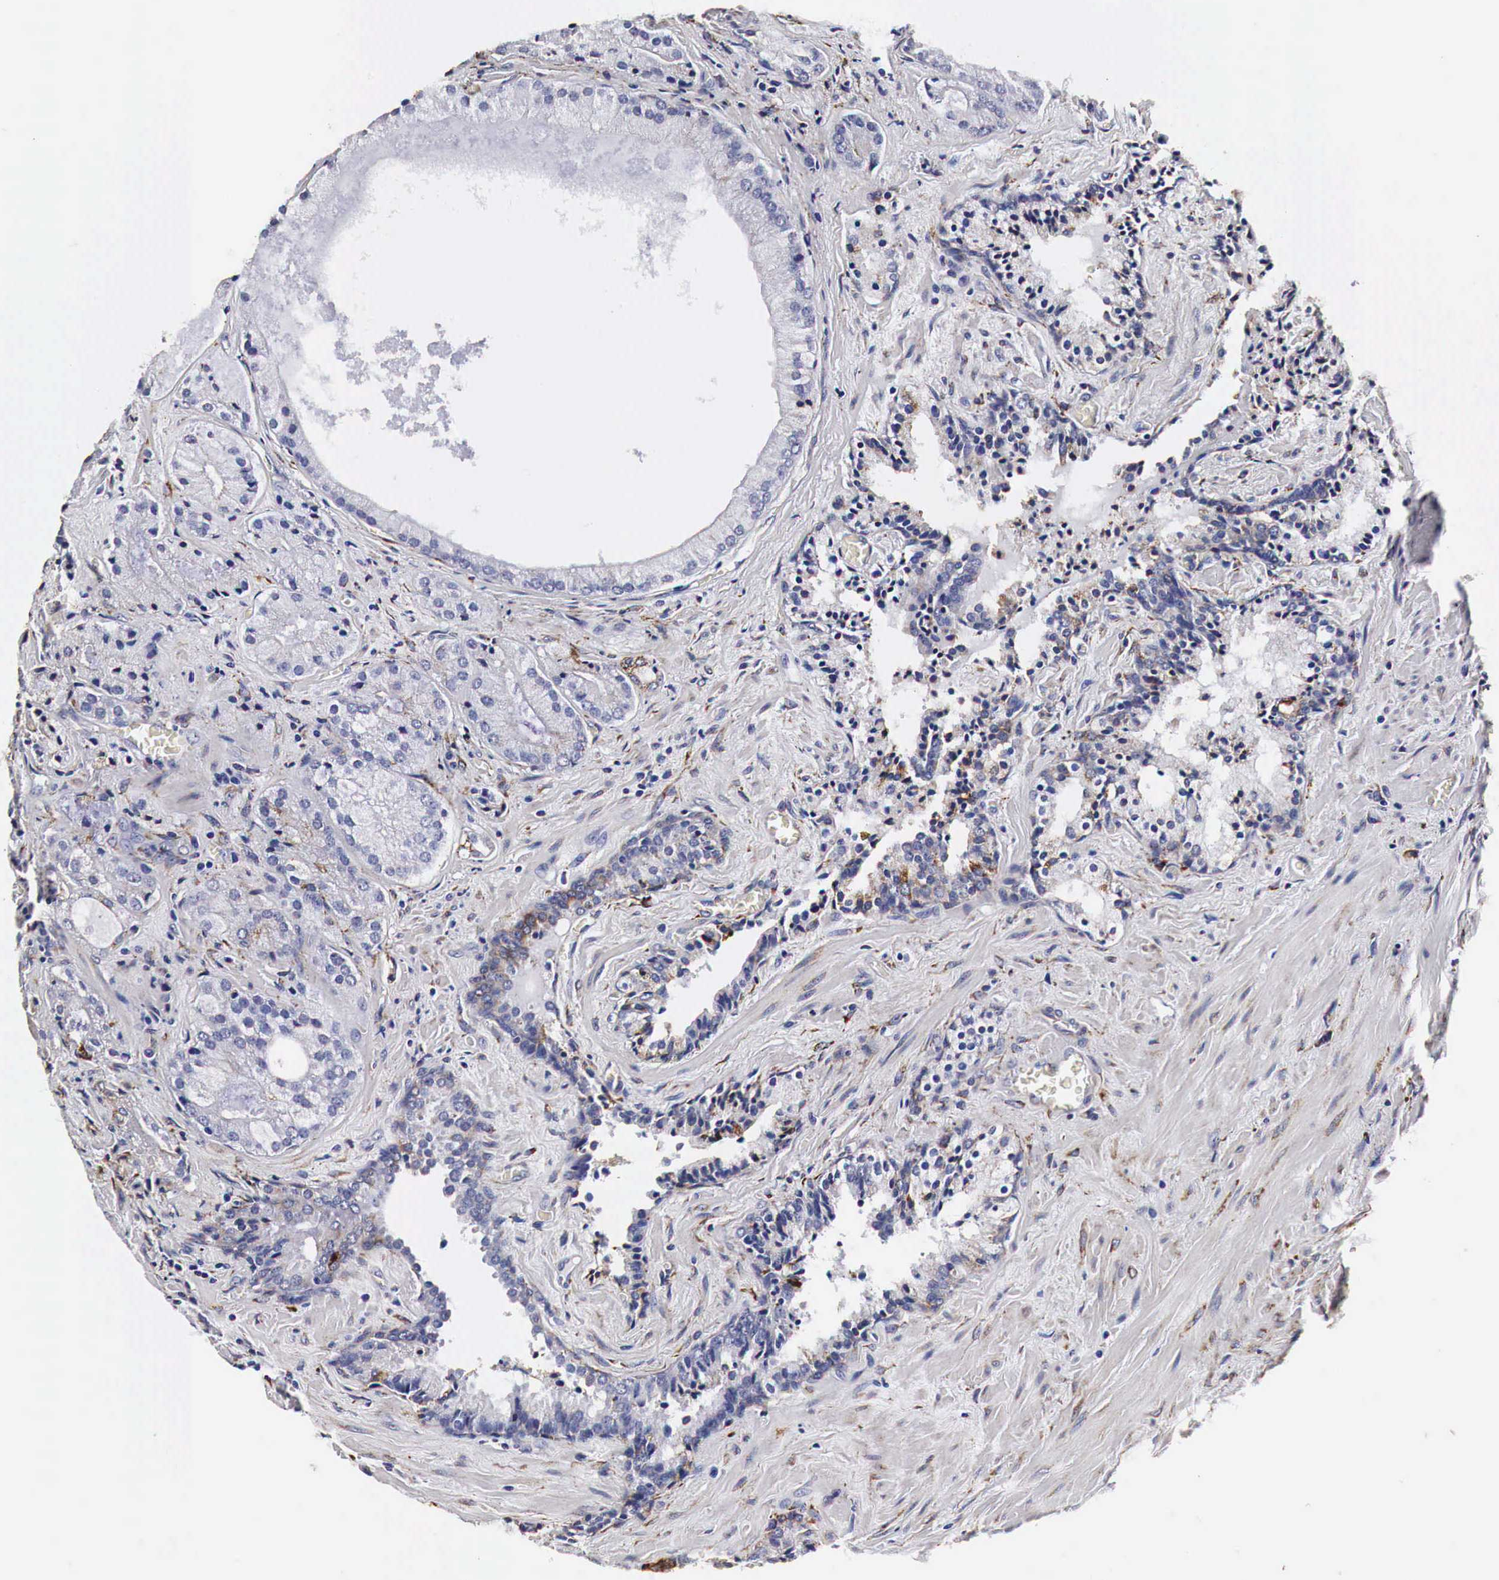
{"staining": {"intensity": "weak", "quantity": "<25%", "location": "cytoplasmic/membranous"}, "tissue": "prostate cancer", "cell_type": "Tumor cells", "image_type": "cancer", "snomed": [{"axis": "morphology", "description": "Adenocarcinoma, Medium grade"}, {"axis": "topography", "description": "Prostate"}], "caption": "Micrograph shows no significant protein positivity in tumor cells of adenocarcinoma (medium-grade) (prostate). The staining was performed using DAB to visualize the protein expression in brown, while the nuclei were stained in blue with hematoxylin (Magnification: 20x).", "gene": "CKAP4", "patient": {"sex": "male", "age": 70}}